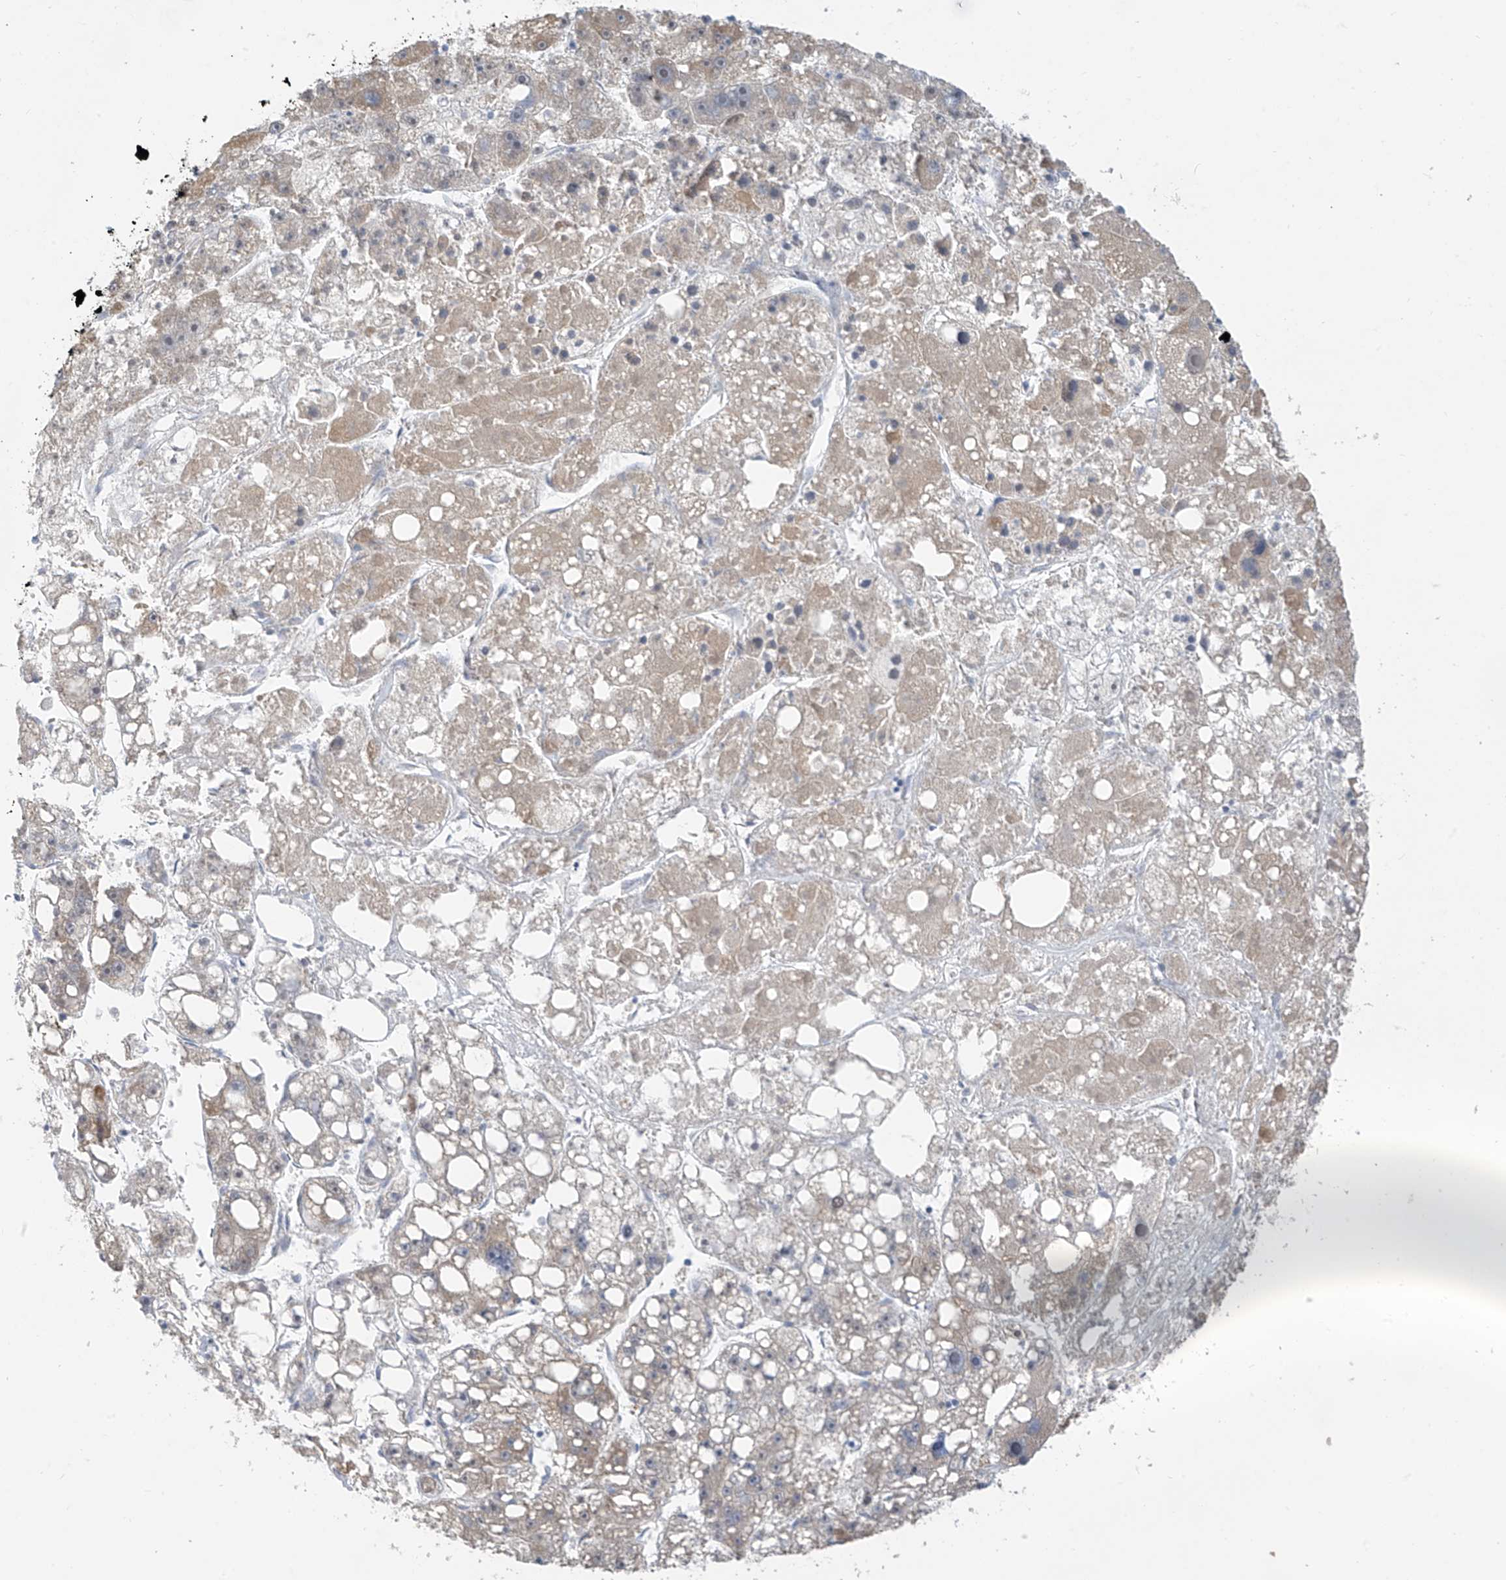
{"staining": {"intensity": "moderate", "quantity": "25%-75%", "location": "cytoplasmic/membranous"}, "tissue": "liver cancer", "cell_type": "Tumor cells", "image_type": "cancer", "snomed": [{"axis": "morphology", "description": "Carcinoma, Hepatocellular, NOS"}, {"axis": "topography", "description": "Liver"}], "caption": "Immunohistochemistry (IHC) (DAB) staining of liver cancer exhibits moderate cytoplasmic/membranous protein staining in approximately 25%-75% of tumor cells.", "gene": "CYP4V2", "patient": {"sex": "female", "age": 61}}